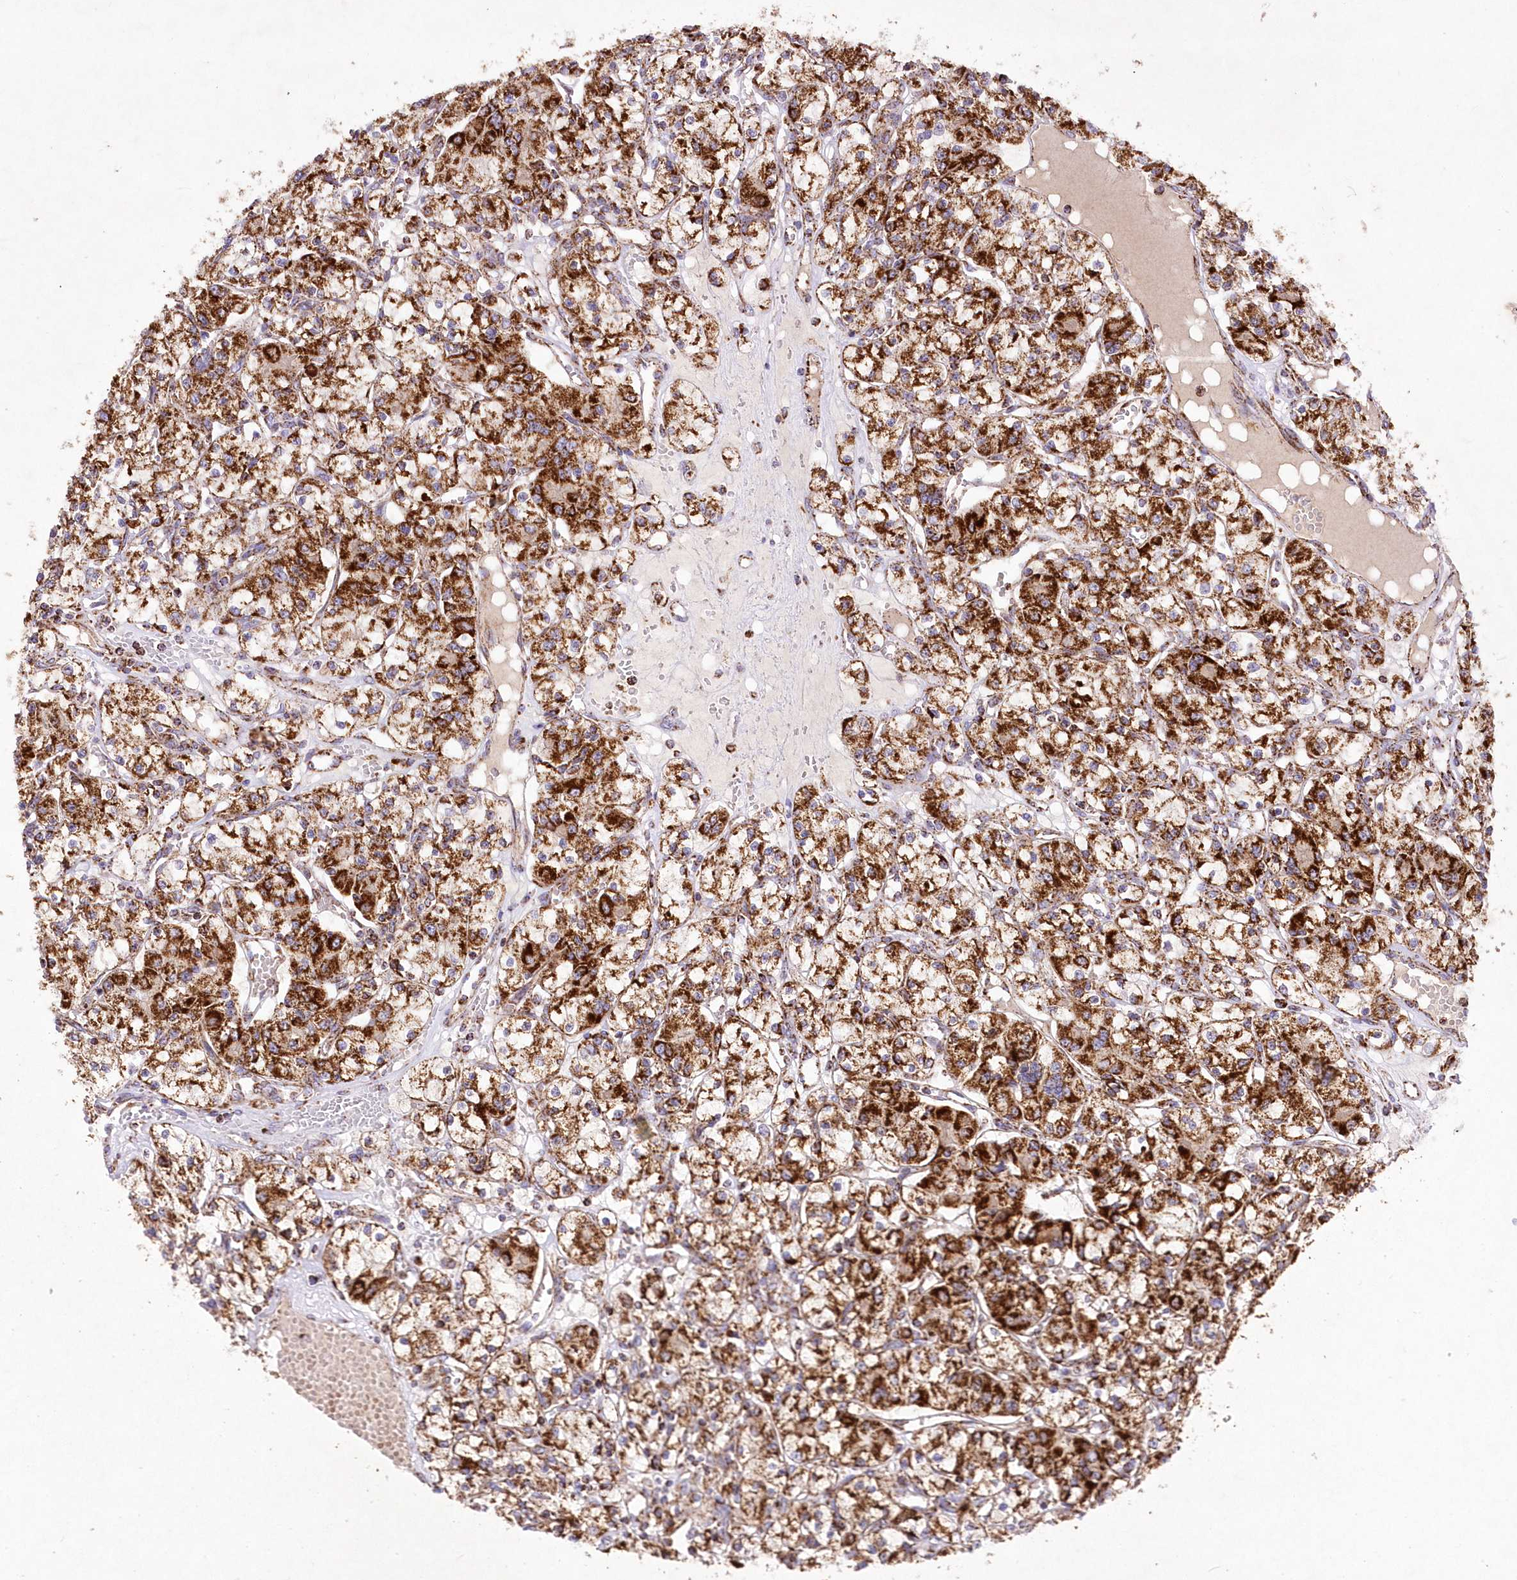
{"staining": {"intensity": "strong", "quantity": ">75%", "location": "cytoplasmic/membranous"}, "tissue": "renal cancer", "cell_type": "Tumor cells", "image_type": "cancer", "snomed": [{"axis": "morphology", "description": "Adenocarcinoma, NOS"}, {"axis": "topography", "description": "Kidney"}], "caption": "Protein expression analysis of renal cancer (adenocarcinoma) reveals strong cytoplasmic/membranous staining in approximately >75% of tumor cells. (IHC, brightfield microscopy, high magnification).", "gene": "ASNSD1", "patient": {"sex": "female", "age": 59}}